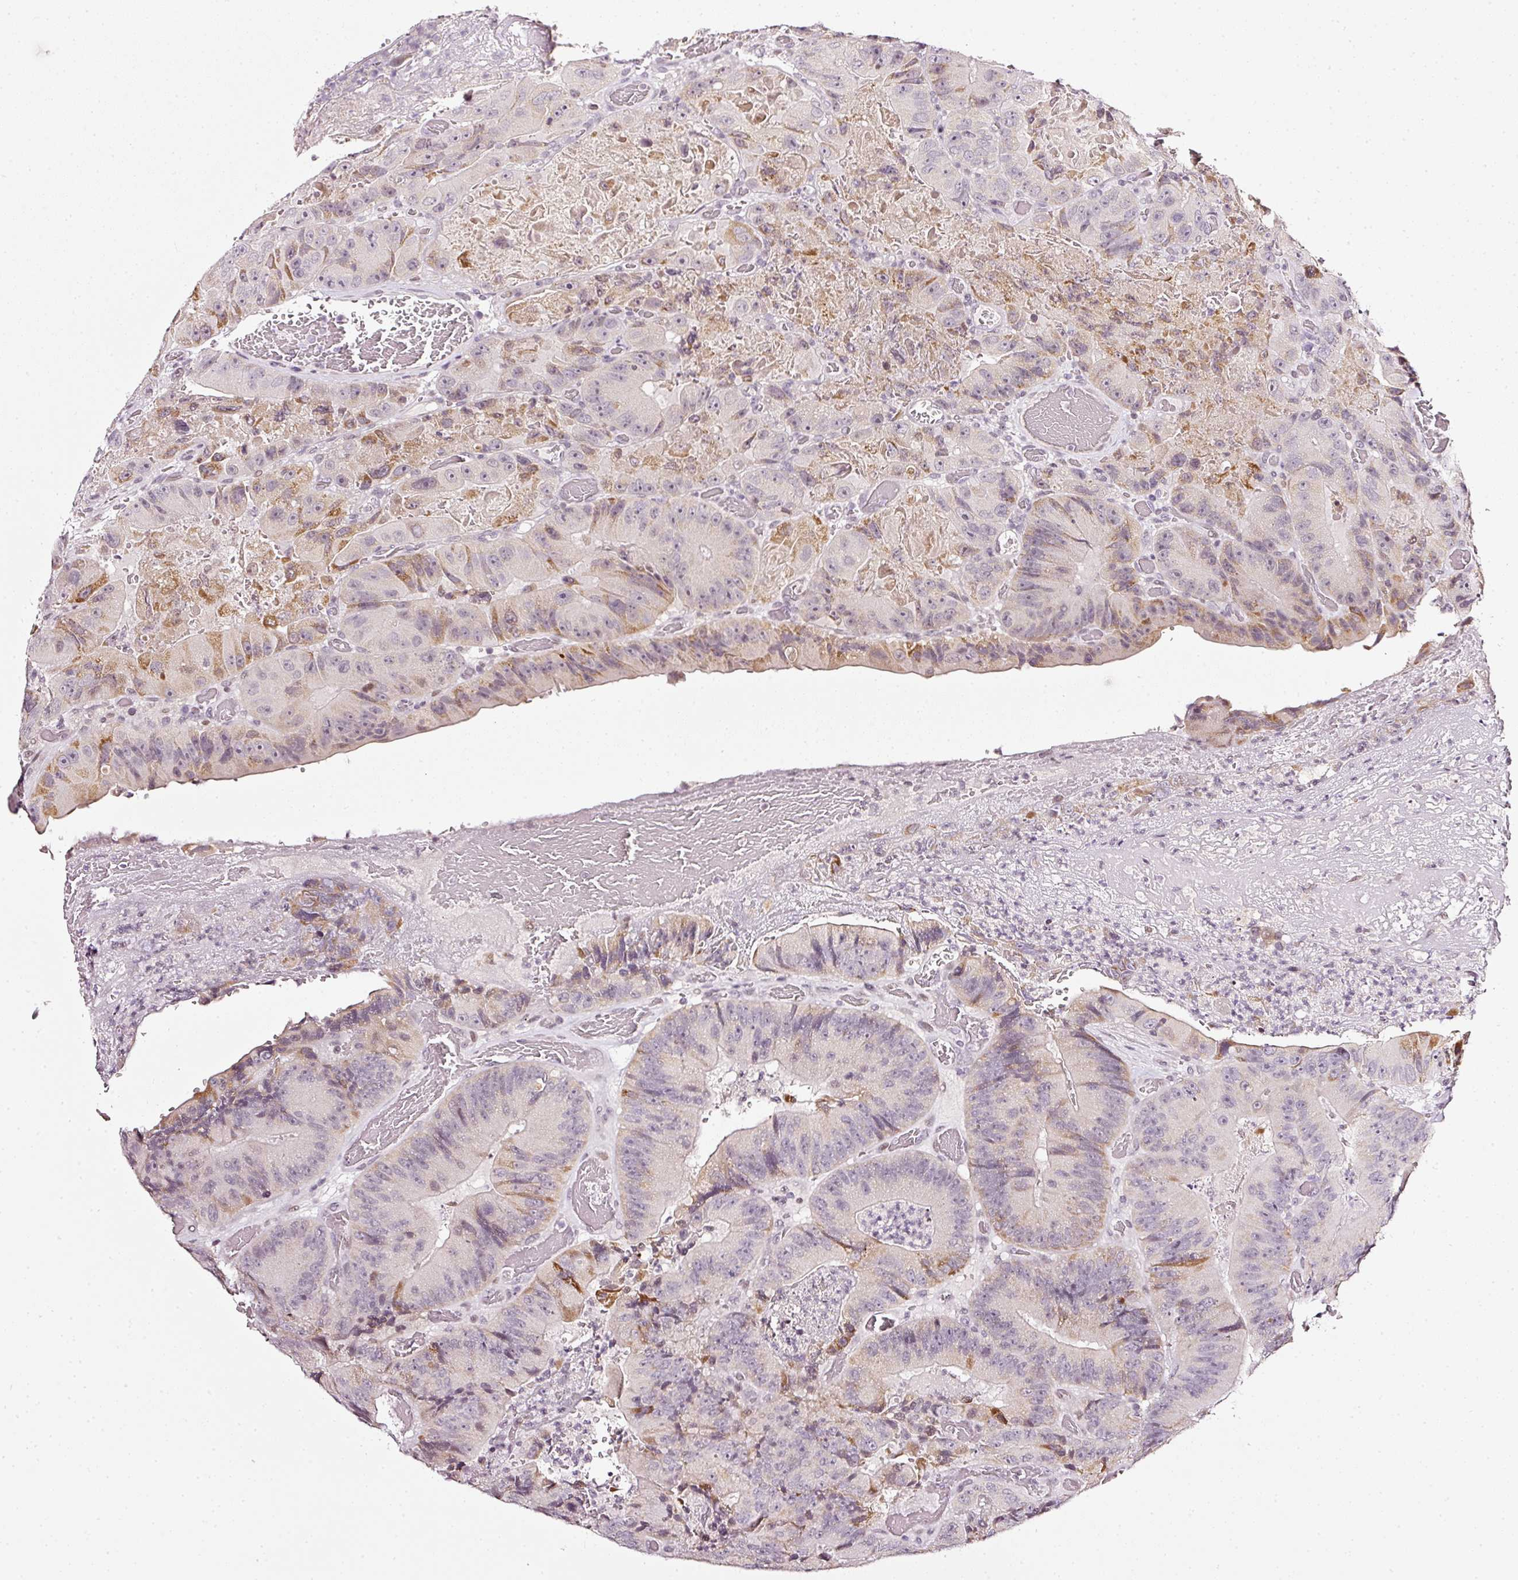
{"staining": {"intensity": "moderate", "quantity": "<25%", "location": "cytoplasmic/membranous"}, "tissue": "colorectal cancer", "cell_type": "Tumor cells", "image_type": "cancer", "snomed": [{"axis": "morphology", "description": "Adenocarcinoma, NOS"}, {"axis": "topography", "description": "Colon"}], "caption": "Colorectal cancer (adenocarcinoma) tissue displays moderate cytoplasmic/membranous positivity in approximately <25% of tumor cells, visualized by immunohistochemistry.", "gene": "NRDE2", "patient": {"sex": "female", "age": 86}}